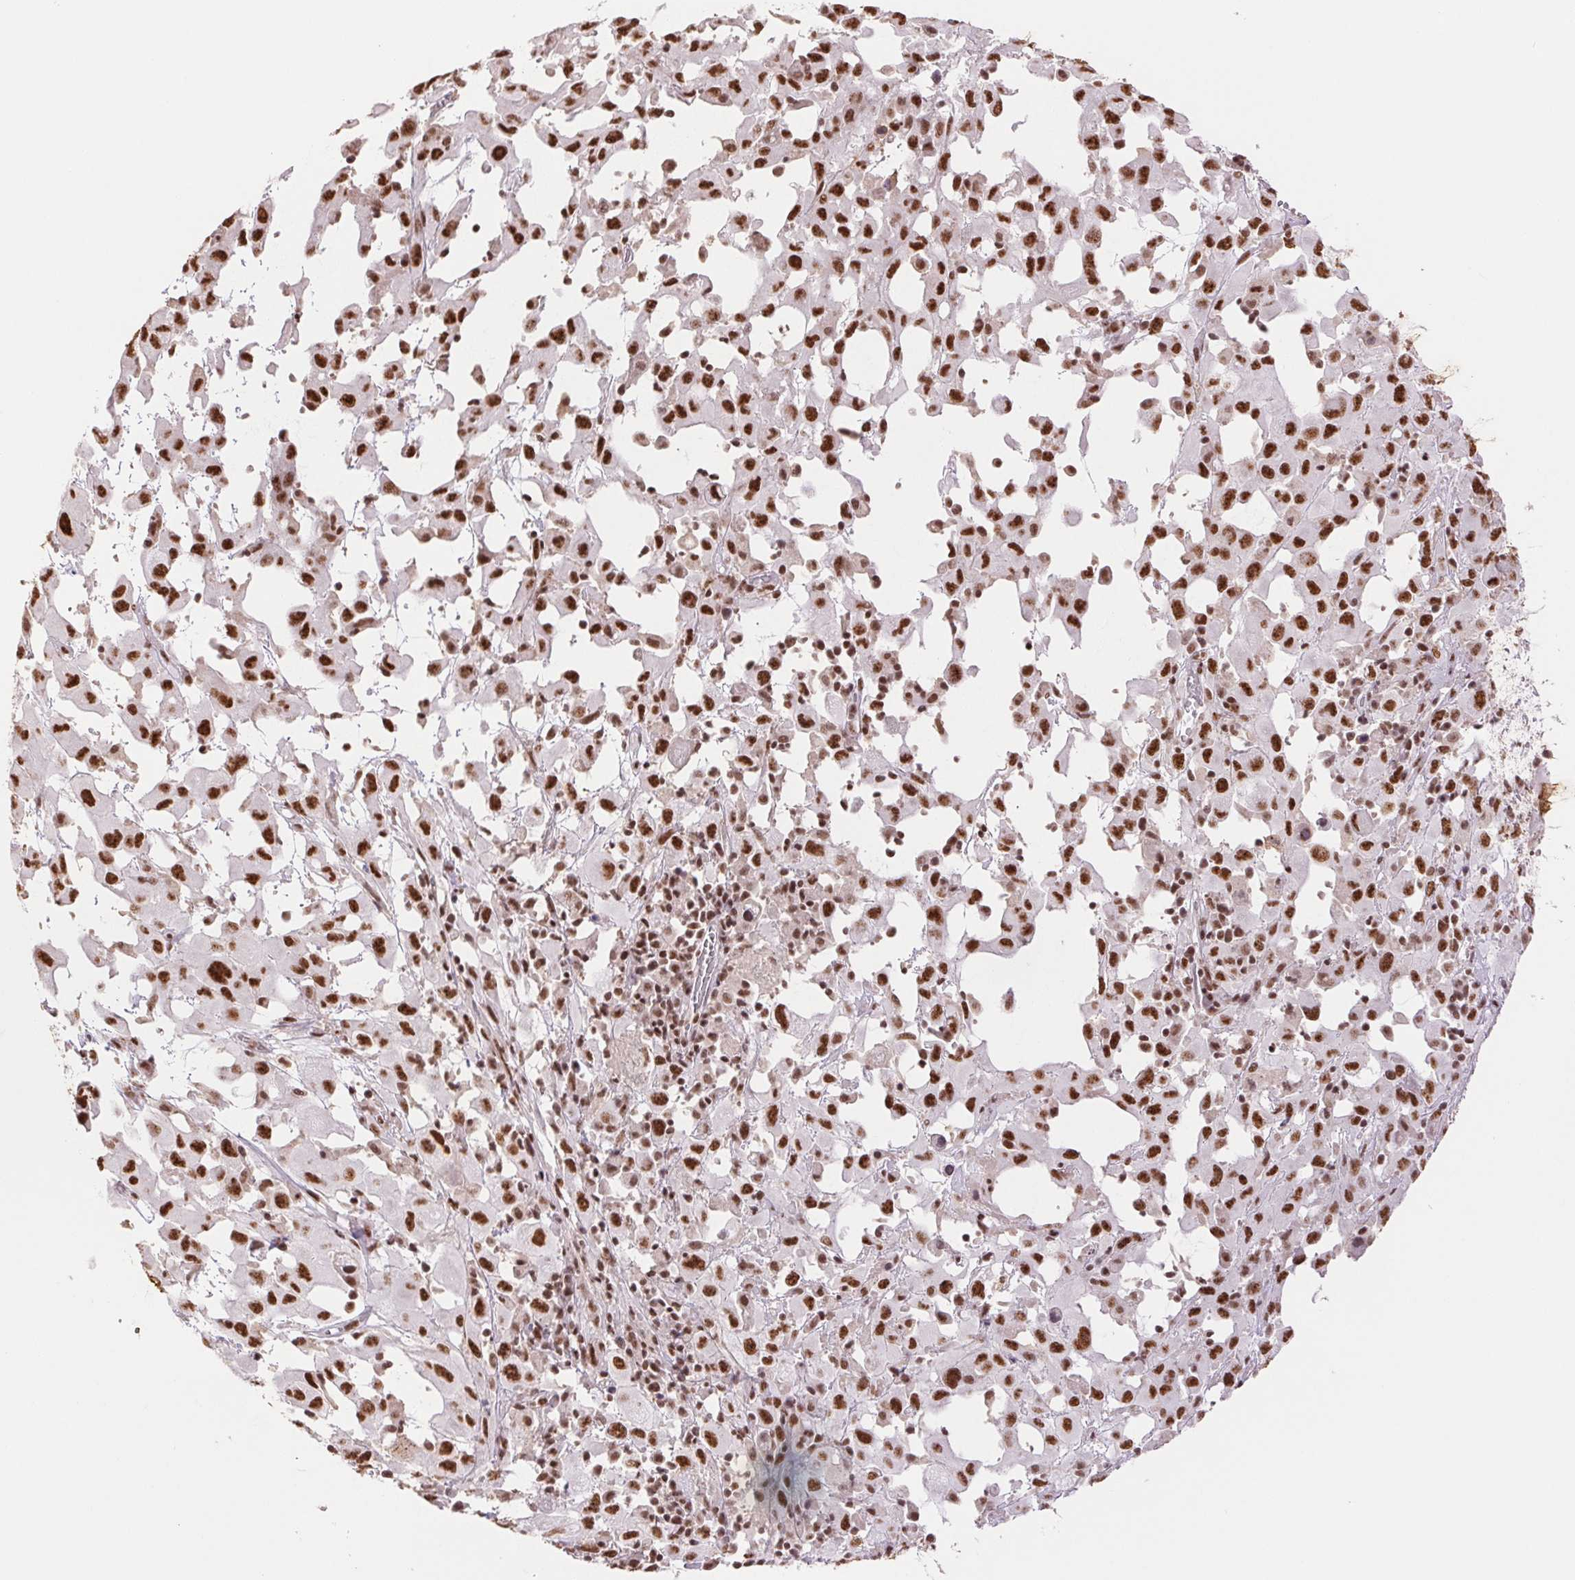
{"staining": {"intensity": "strong", "quantity": ">75%", "location": "nuclear"}, "tissue": "melanoma", "cell_type": "Tumor cells", "image_type": "cancer", "snomed": [{"axis": "morphology", "description": "Malignant melanoma, Metastatic site"}, {"axis": "topography", "description": "Soft tissue"}], "caption": "A brown stain shows strong nuclear expression of a protein in malignant melanoma (metastatic site) tumor cells. (Brightfield microscopy of DAB IHC at high magnification).", "gene": "SREK1", "patient": {"sex": "male", "age": 50}}